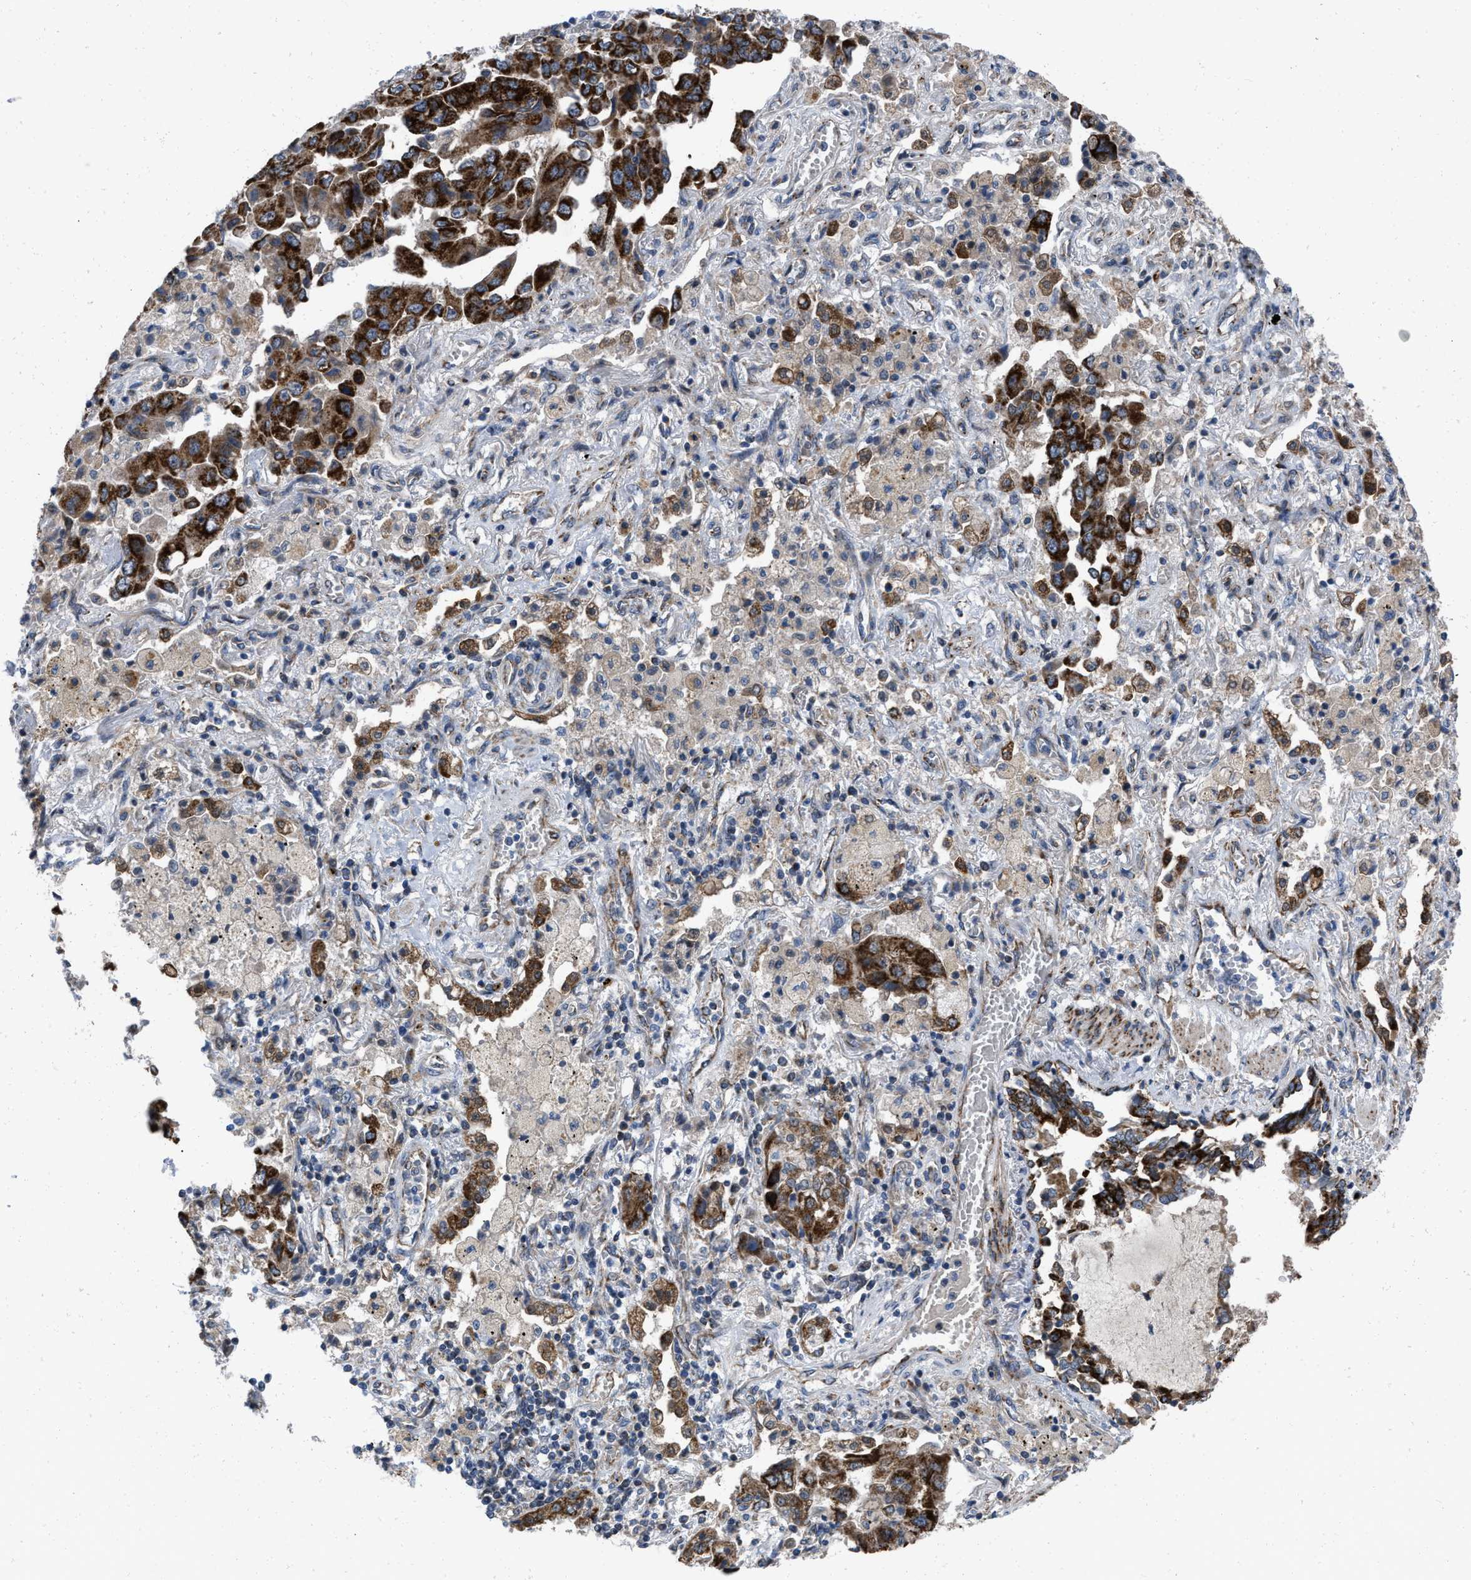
{"staining": {"intensity": "strong", "quantity": ">75%", "location": "cytoplasmic/membranous"}, "tissue": "lung cancer", "cell_type": "Tumor cells", "image_type": "cancer", "snomed": [{"axis": "morphology", "description": "Adenocarcinoma, NOS"}, {"axis": "topography", "description": "Lung"}], "caption": "A histopathology image of adenocarcinoma (lung) stained for a protein shows strong cytoplasmic/membranous brown staining in tumor cells.", "gene": "AKAP1", "patient": {"sex": "female", "age": 65}}